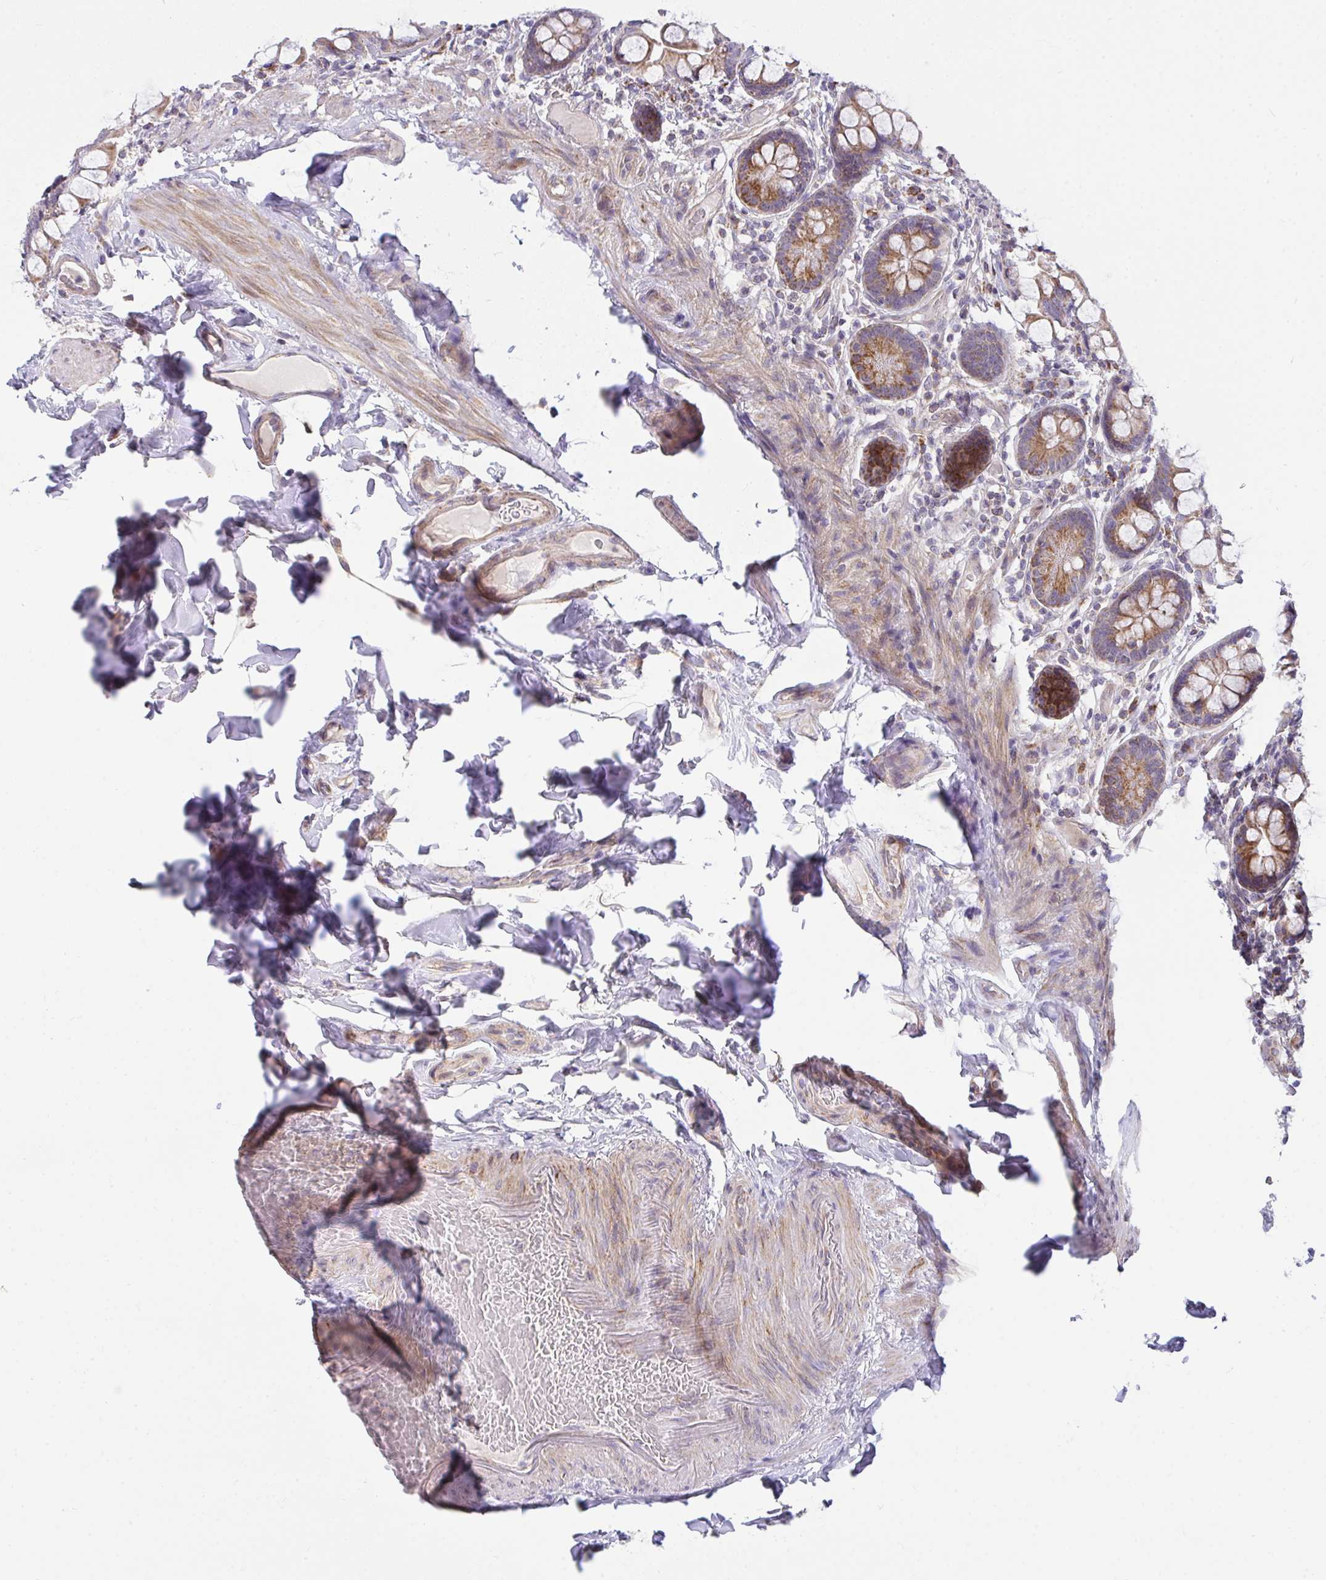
{"staining": {"intensity": "strong", "quantity": ">75%", "location": "cytoplasmic/membranous"}, "tissue": "small intestine", "cell_type": "Glandular cells", "image_type": "normal", "snomed": [{"axis": "morphology", "description": "Normal tissue, NOS"}, {"axis": "topography", "description": "Small intestine"}], "caption": "Immunohistochemistry (DAB (3,3'-diaminobenzidine)) staining of normal human small intestine demonstrates strong cytoplasmic/membranous protein positivity in about >75% of glandular cells.", "gene": "SRRM4", "patient": {"sex": "male", "age": 70}}